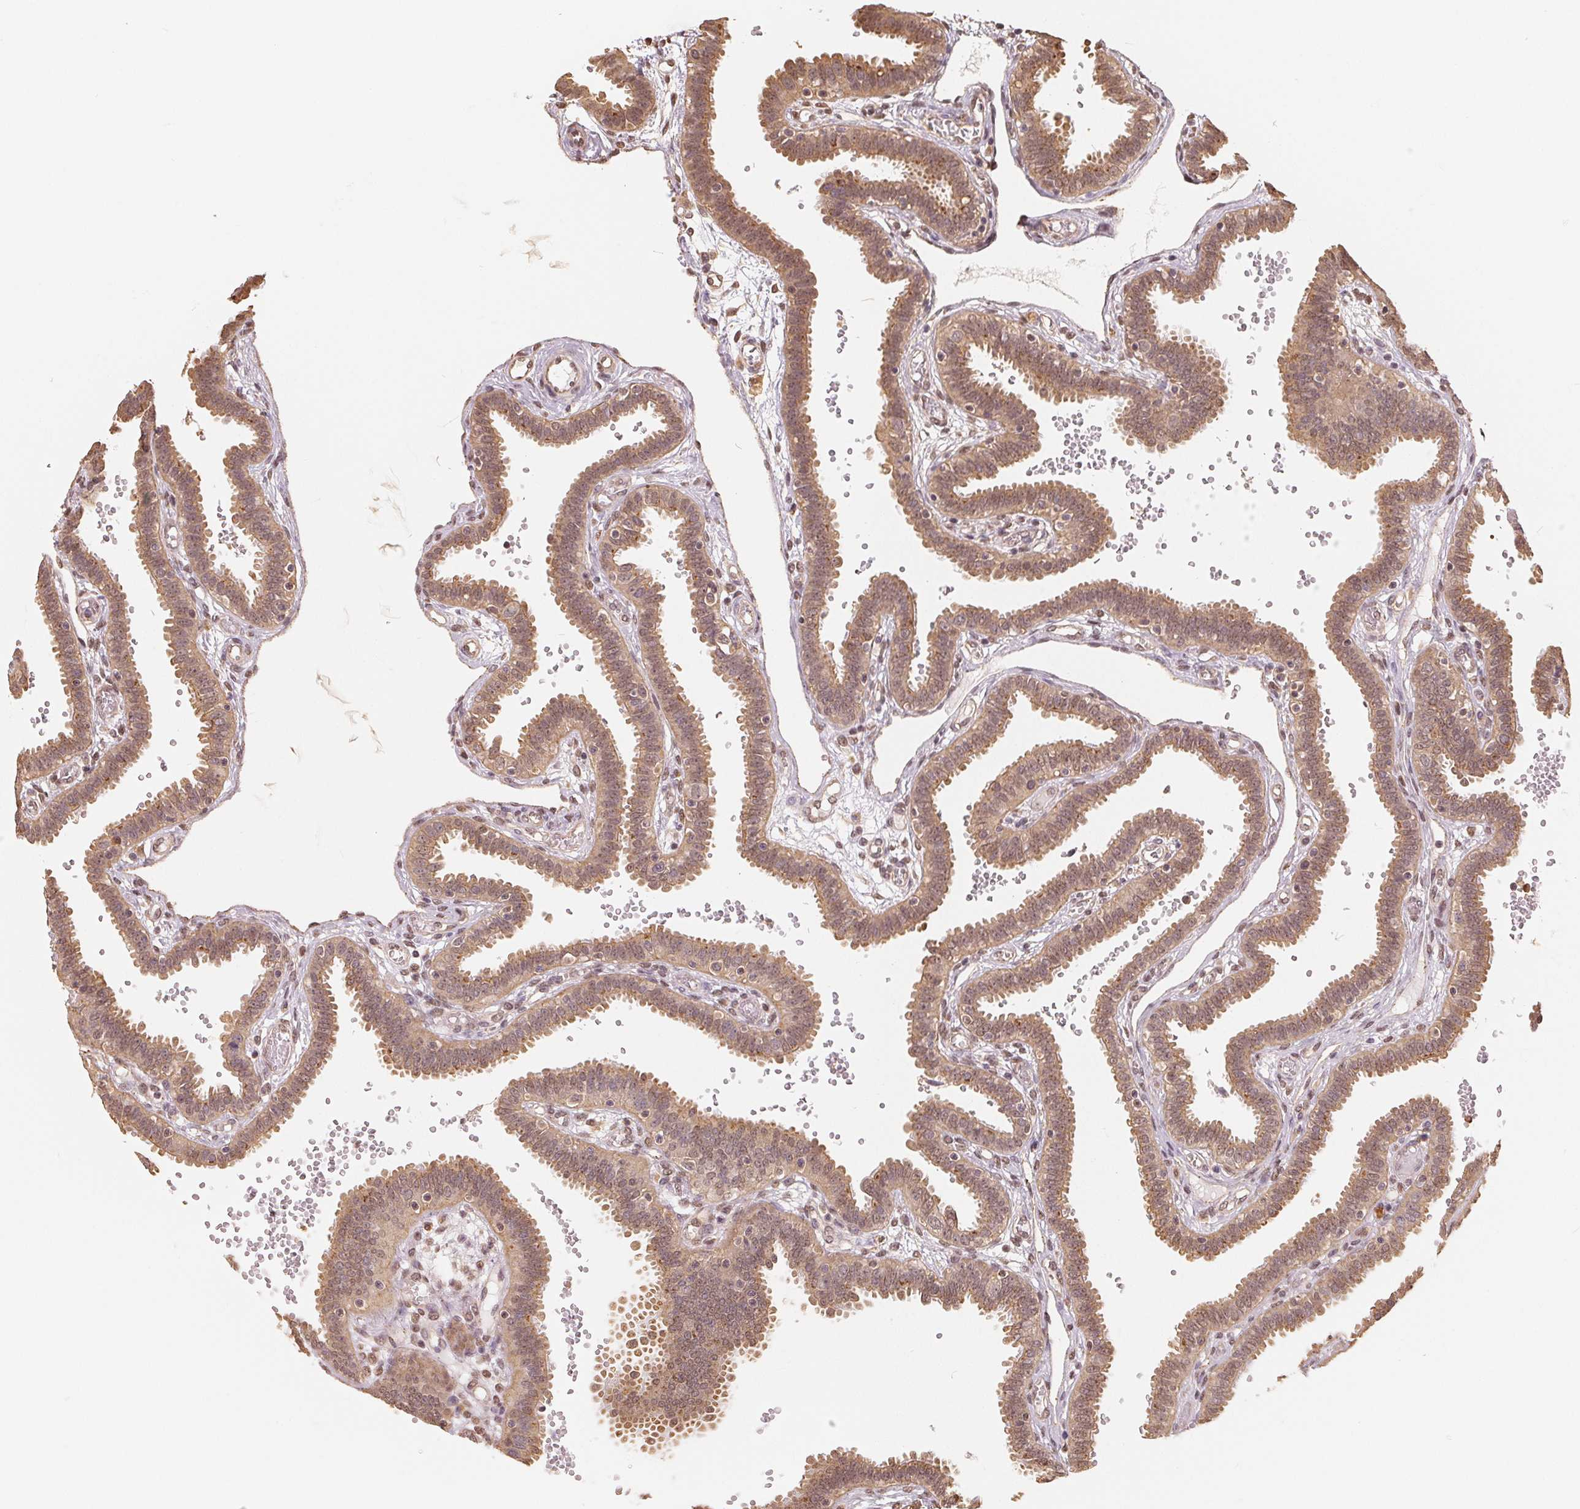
{"staining": {"intensity": "moderate", "quantity": ">75%", "location": "cytoplasmic/membranous,nuclear"}, "tissue": "fallopian tube", "cell_type": "Glandular cells", "image_type": "normal", "snomed": [{"axis": "morphology", "description": "Normal tissue, NOS"}, {"axis": "topography", "description": "Fallopian tube"}], "caption": "Human fallopian tube stained for a protein (brown) demonstrates moderate cytoplasmic/membranous,nuclear positive positivity in approximately >75% of glandular cells.", "gene": "GUSB", "patient": {"sex": "female", "age": 37}}